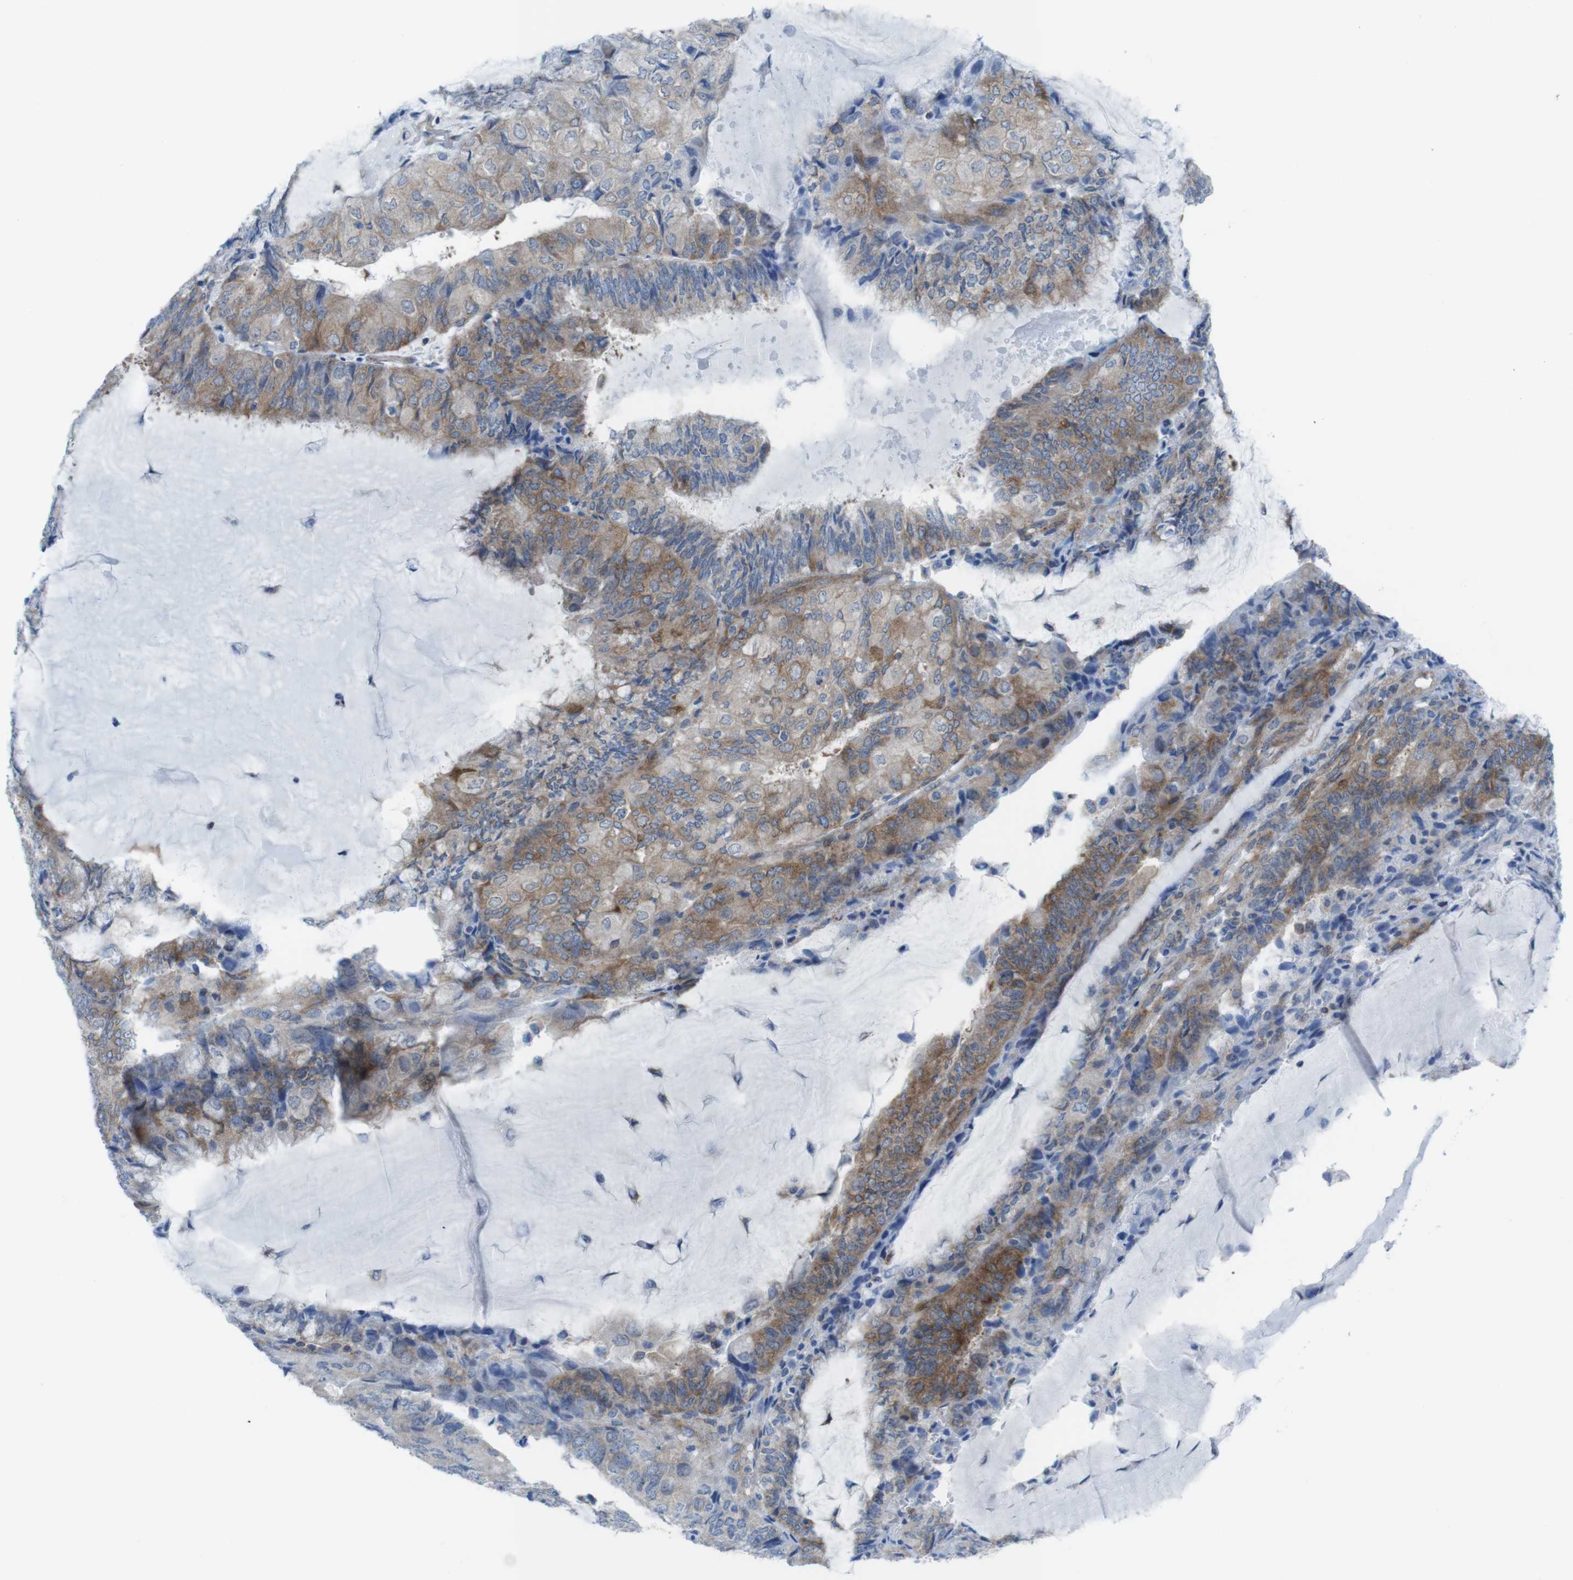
{"staining": {"intensity": "moderate", "quantity": ">75%", "location": "cytoplasmic/membranous"}, "tissue": "endometrial cancer", "cell_type": "Tumor cells", "image_type": "cancer", "snomed": [{"axis": "morphology", "description": "Adenocarcinoma, NOS"}, {"axis": "topography", "description": "Endometrium"}], "caption": "Human endometrial cancer (adenocarcinoma) stained with a brown dye reveals moderate cytoplasmic/membranous positive staining in about >75% of tumor cells.", "gene": "DIAPH2", "patient": {"sex": "female", "age": 81}}